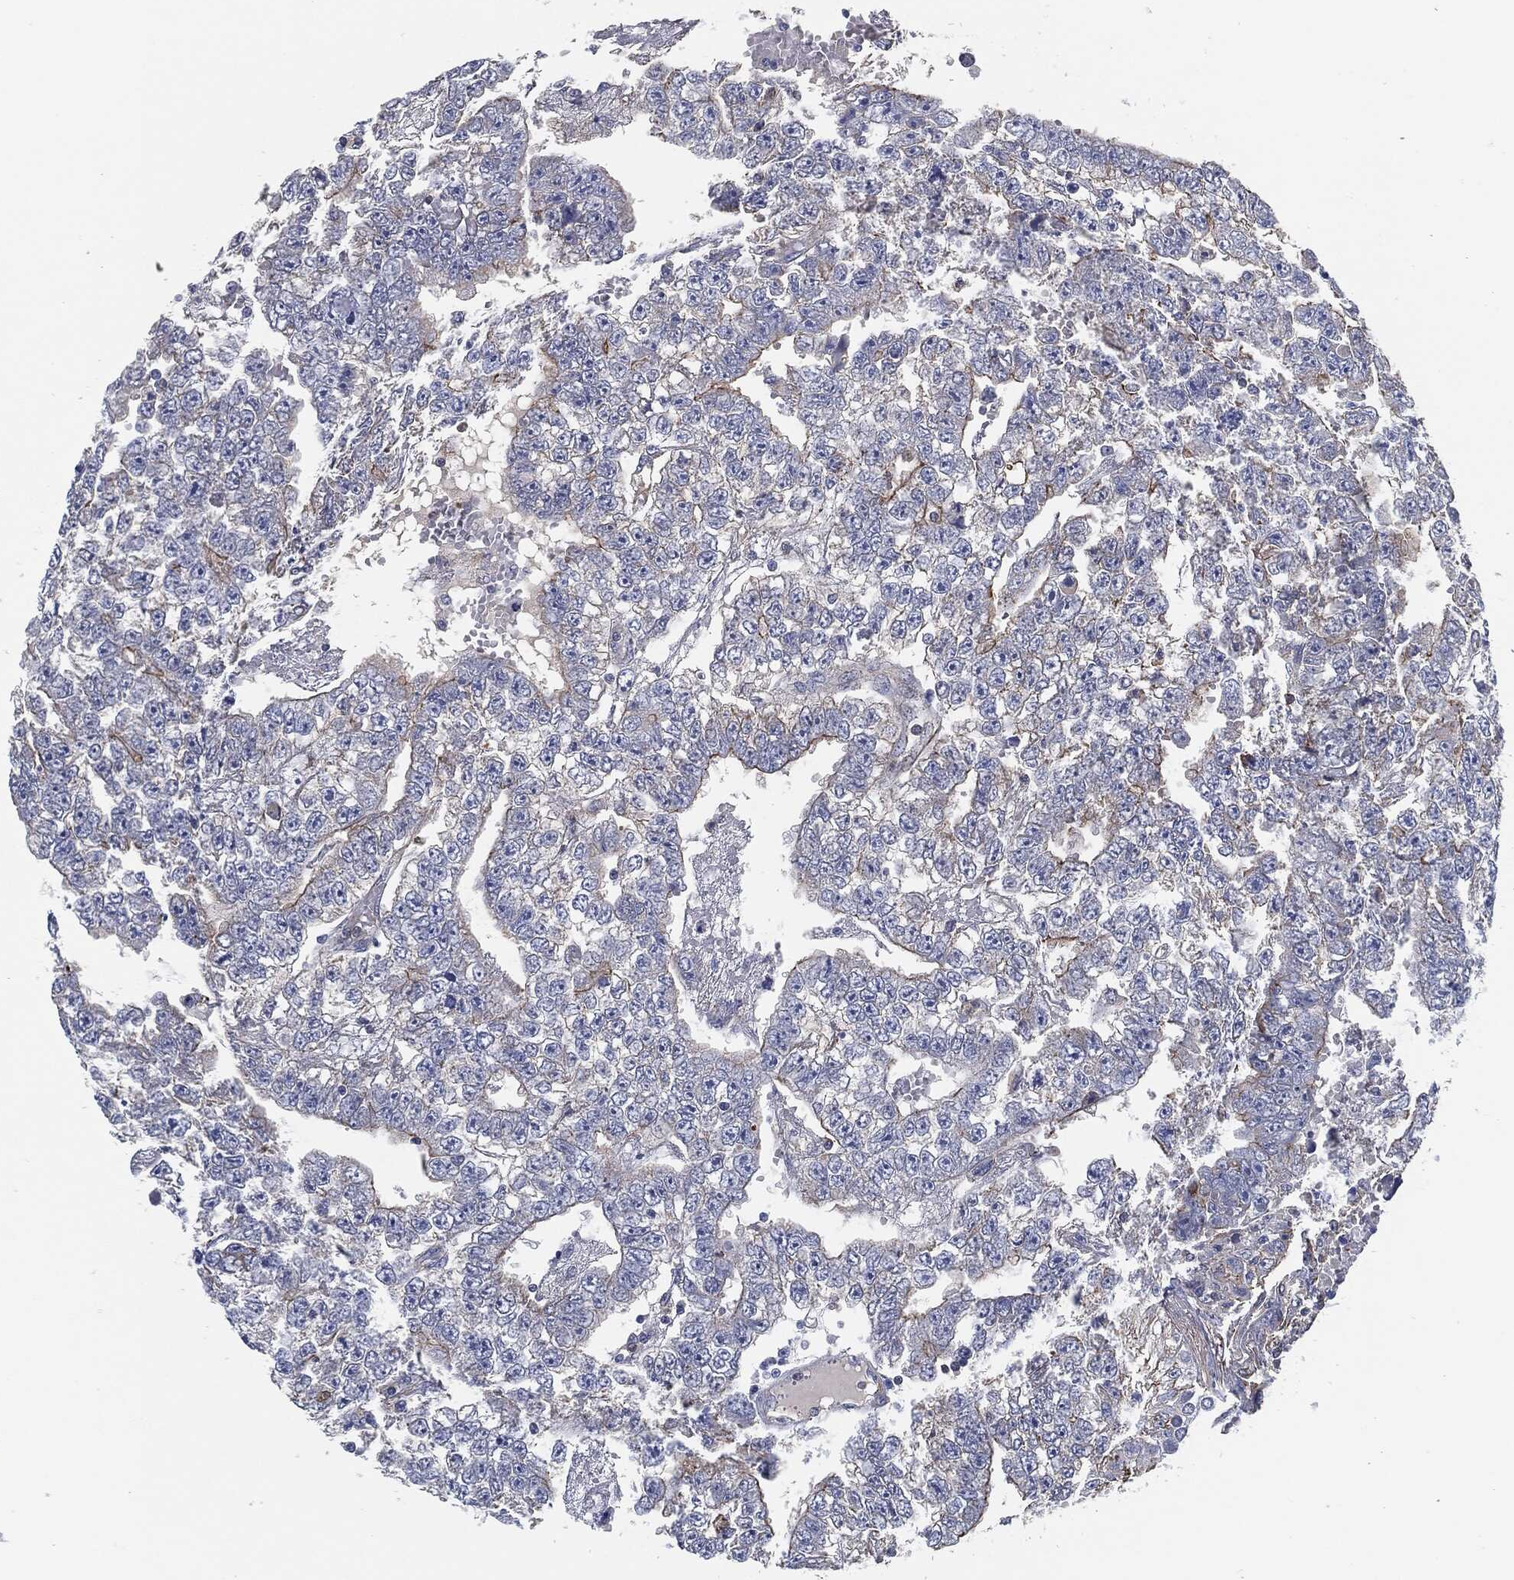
{"staining": {"intensity": "moderate", "quantity": "<25%", "location": "cytoplasmic/membranous"}, "tissue": "testis cancer", "cell_type": "Tumor cells", "image_type": "cancer", "snomed": [{"axis": "morphology", "description": "Carcinoma, Embryonal, NOS"}, {"axis": "topography", "description": "Testis"}], "caption": "Protein expression analysis of testis embryonal carcinoma shows moderate cytoplasmic/membranous expression in about <25% of tumor cells. The staining was performed using DAB, with brown indicating positive protein expression. Nuclei are stained blue with hematoxylin.", "gene": "SVIL", "patient": {"sex": "male", "age": 25}}